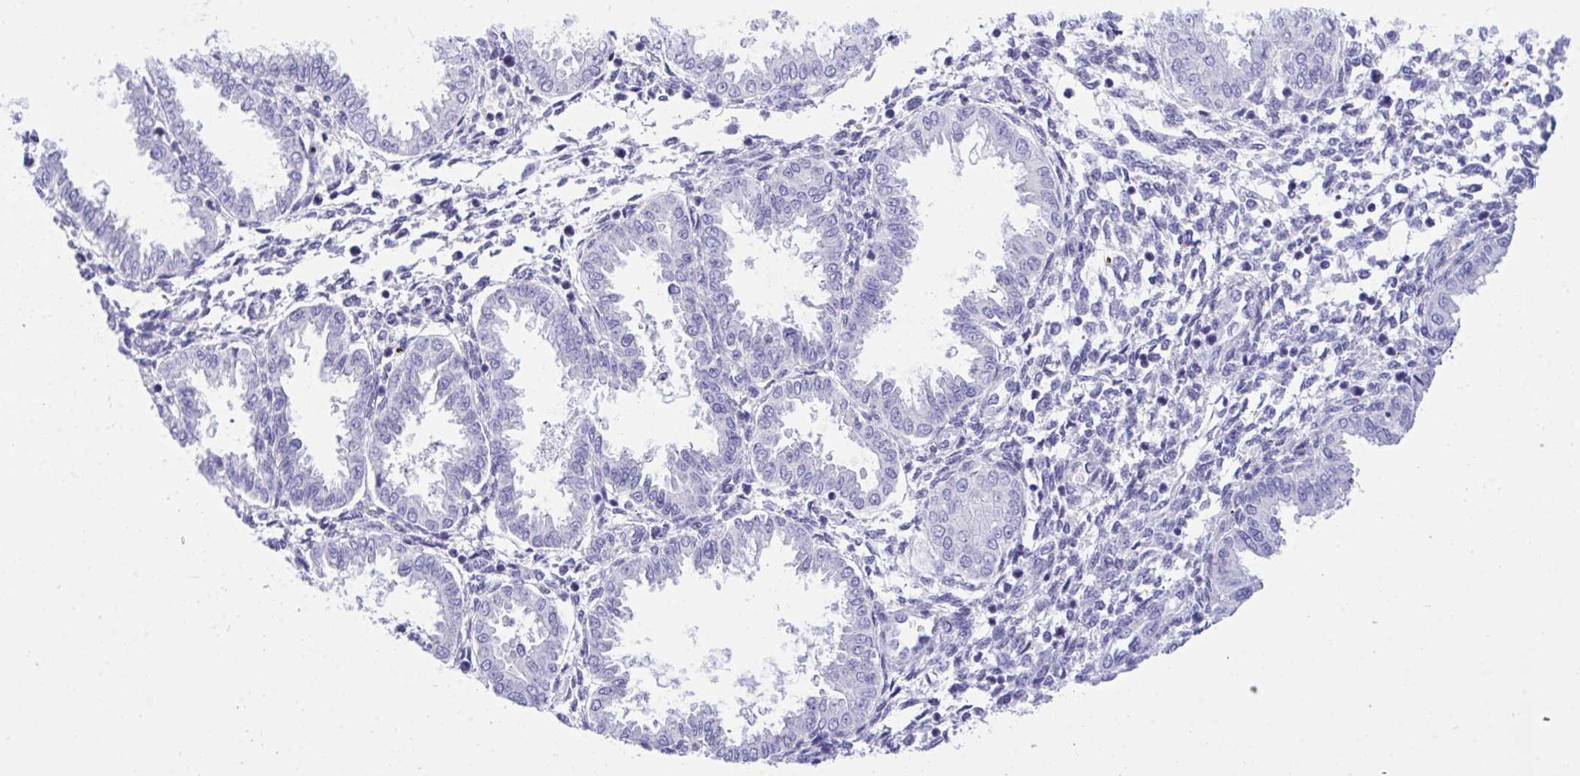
{"staining": {"intensity": "negative", "quantity": "none", "location": "none"}, "tissue": "endometrium", "cell_type": "Cells in endometrial stroma", "image_type": "normal", "snomed": [{"axis": "morphology", "description": "Normal tissue, NOS"}, {"axis": "topography", "description": "Endometrium"}], "caption": "This photomicrograph is of unremarkable endometrium stained with immunohistochemistry (IHC) to label a protein in brown with the nuclei are counter-stained blue. There is no expression in cells in endometrial stroma. The staining is performed using DAB brown chromogen with nuclei counter-stained in using hematoxylin.", "gene": "TLN2", "patient": {"sex": "female", "age": 33}}